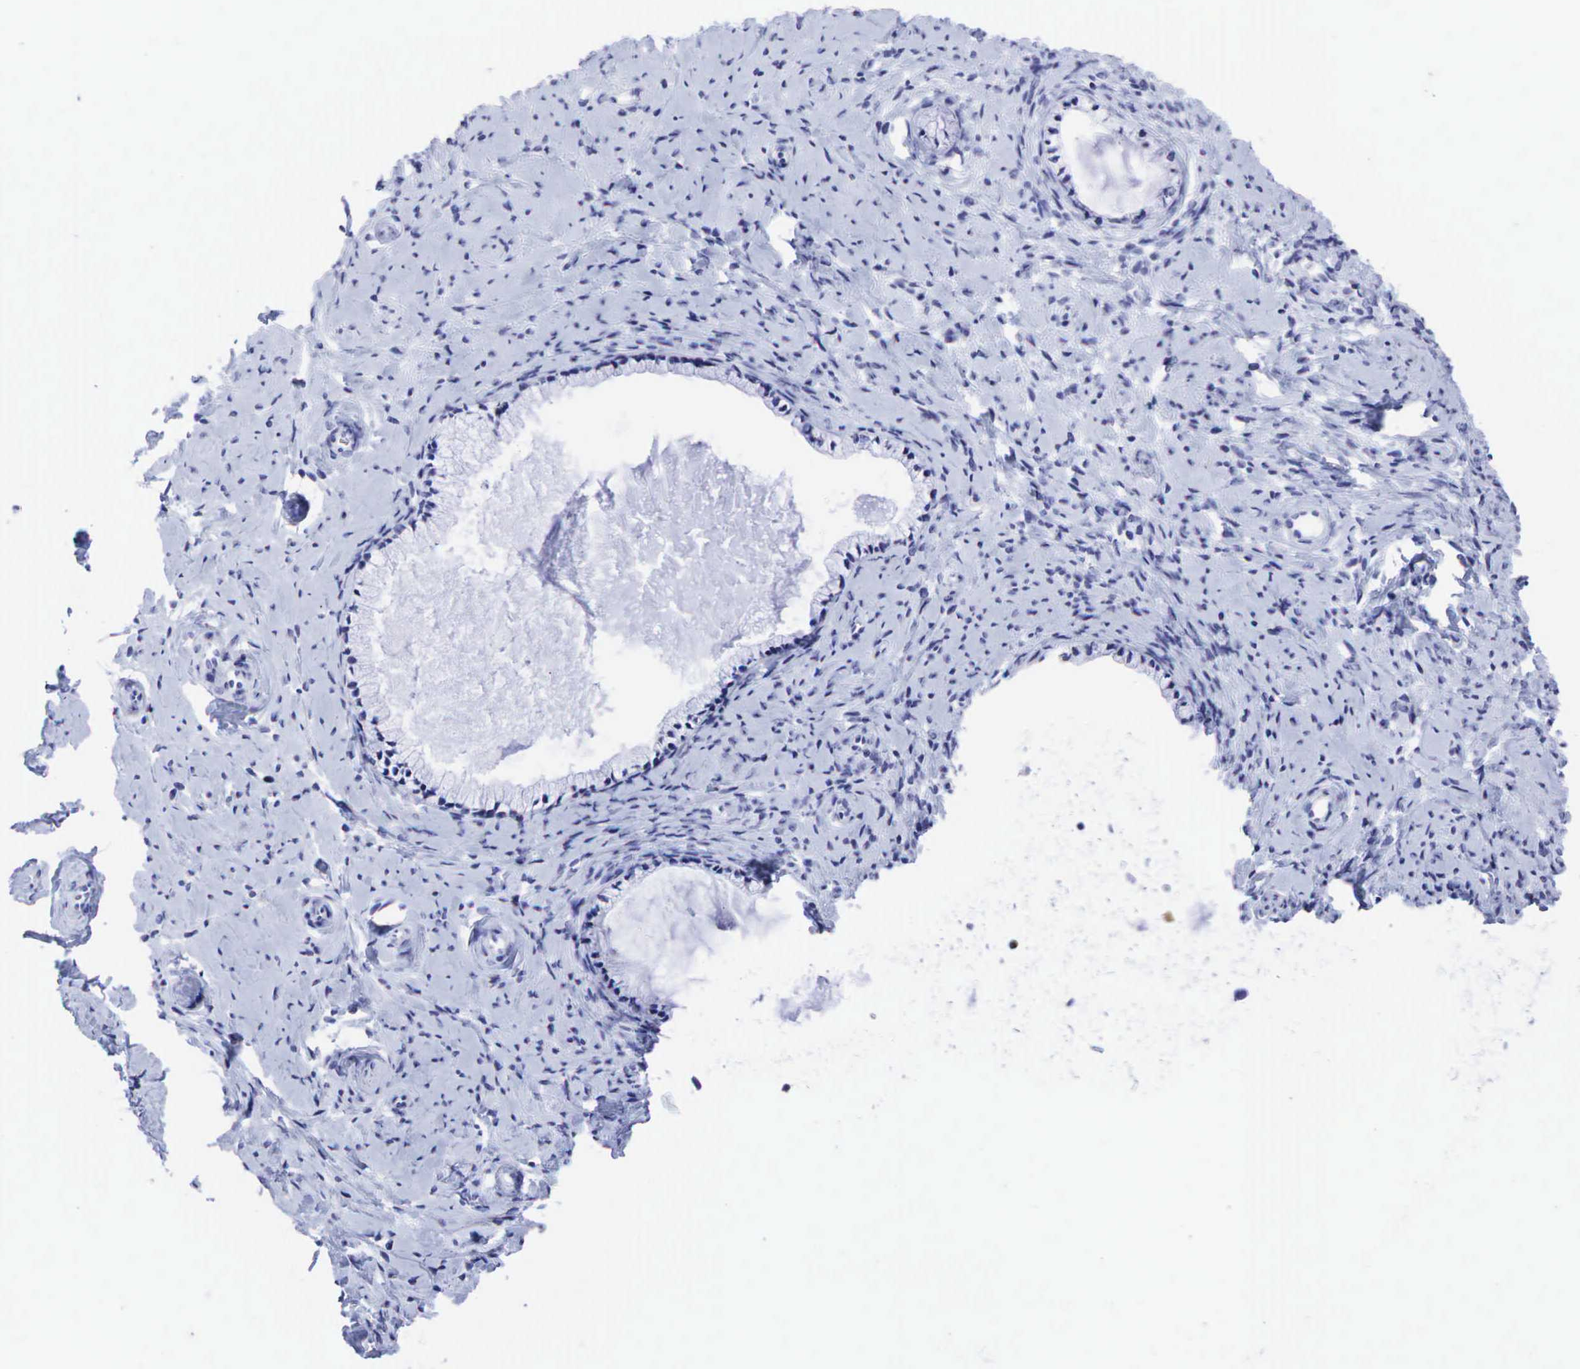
{"staining": {"intensity": "negative", "quantity": "none", "location": "none"}, "tissue": "cervix", "cell_type": "Glandular cells", "image_type": "normal", "snomed": [{"axis": "morphology", "description": "Normal tissue, NOS"}, {"axis": "topography", "description": "Cervix"}], "caption": "An immunohistochemistry (IHC) histopathology image of normal cervix is shown. There is no staining in glandular cells of cervix.", "gene": "CEACAM5", "patient": {"sex": "female", "age": 70}}